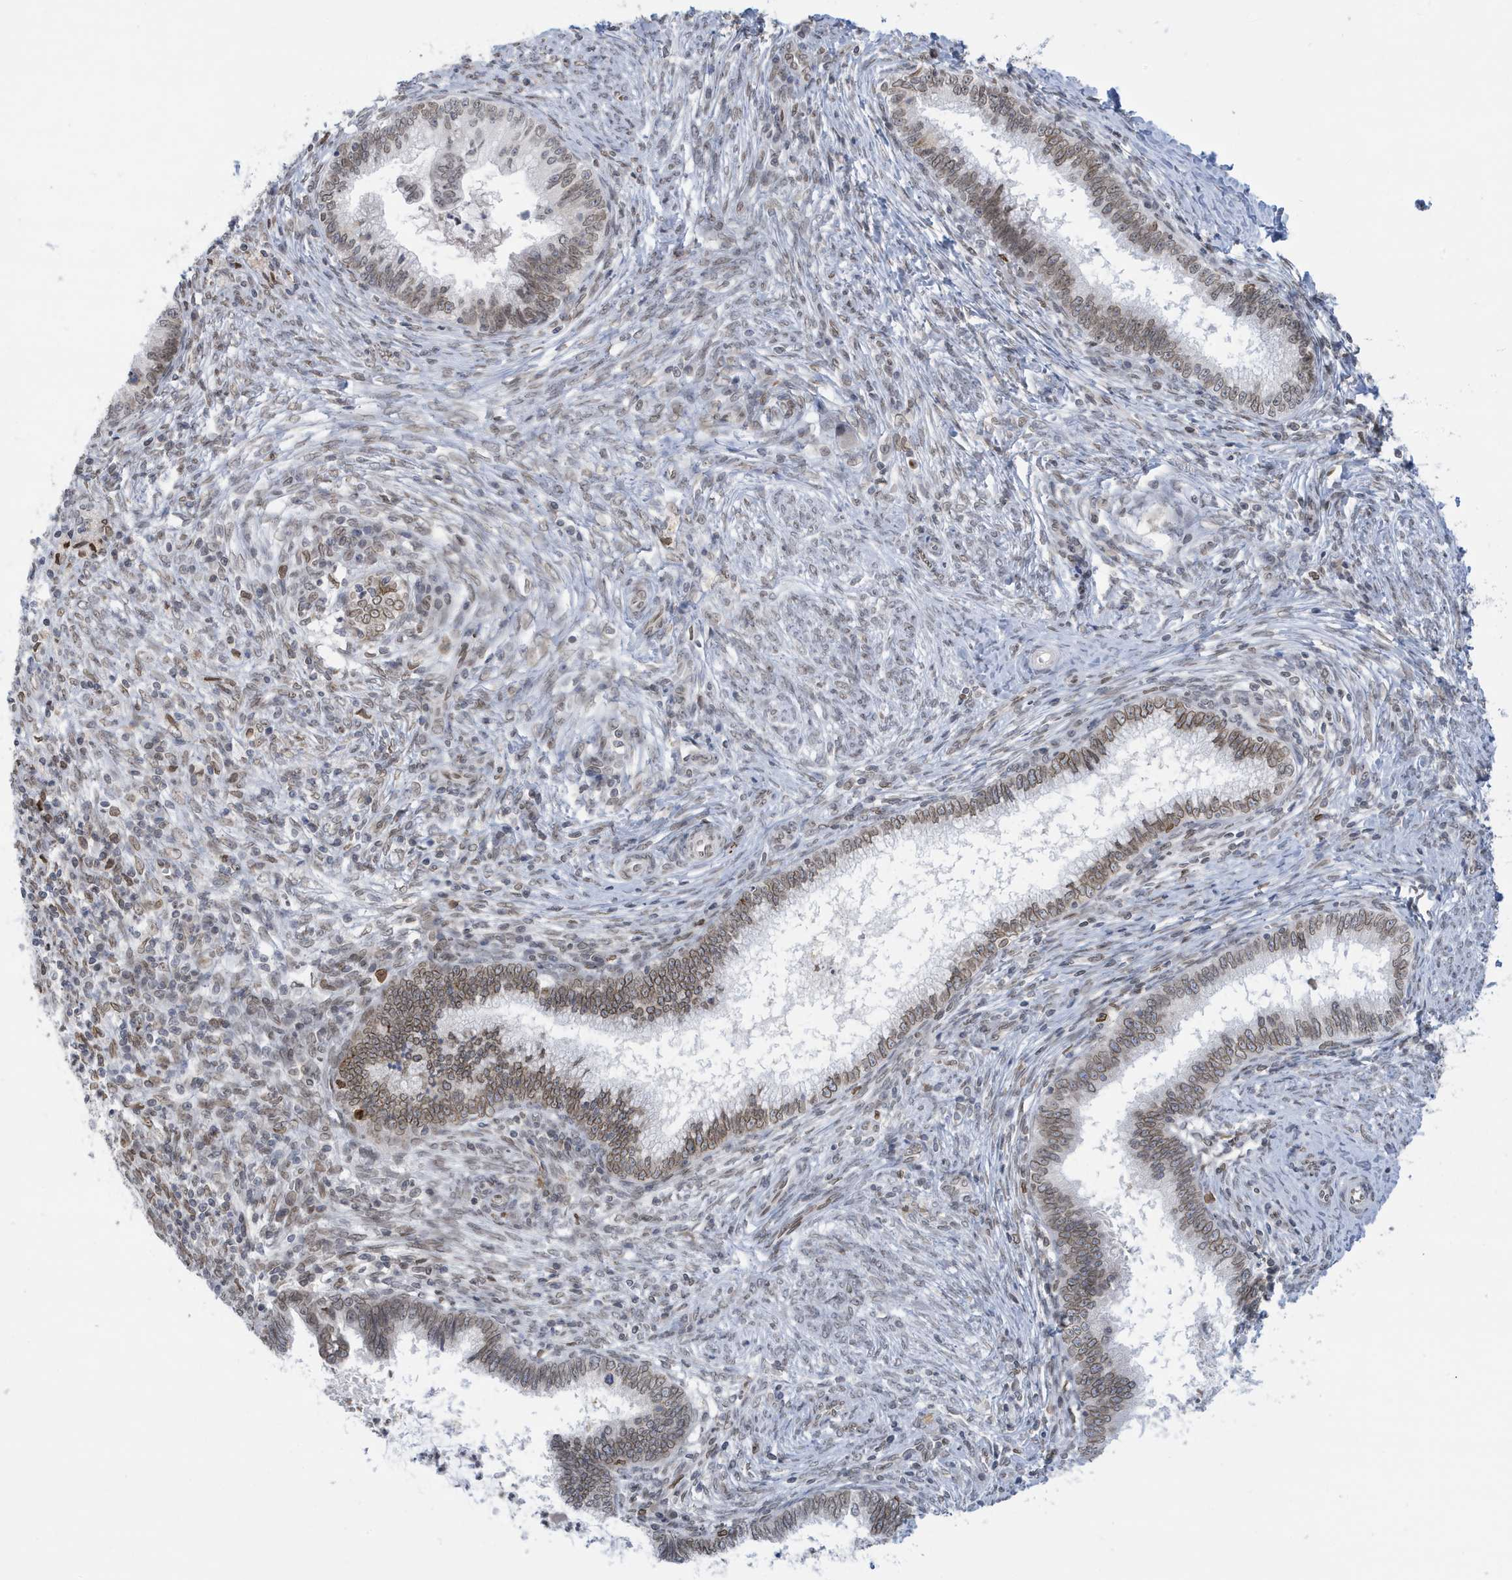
{"staining": {"intensity": "moderate", "quantity": ">75%", "location": "cytoplasmic/membranous,nuclear"}, "tissue": "cervical cancer", "cell_type": "Tumor cells", "image_type": "cancer", "snomed": [{"axis": "morphology", "description": "Adenocarcinoma, NOS"}, {"axis": "topography", "description": "Cervix"}], "caption": "Cervical adenocarcinoma was stained to show a protein in brown. There is medium levels of moderate cytoplasmic/membranous and nuclear expression in about >75% of tumor cells.", "gene": "PCYT1A", "patient": {"sex": "female", "age": 36}}